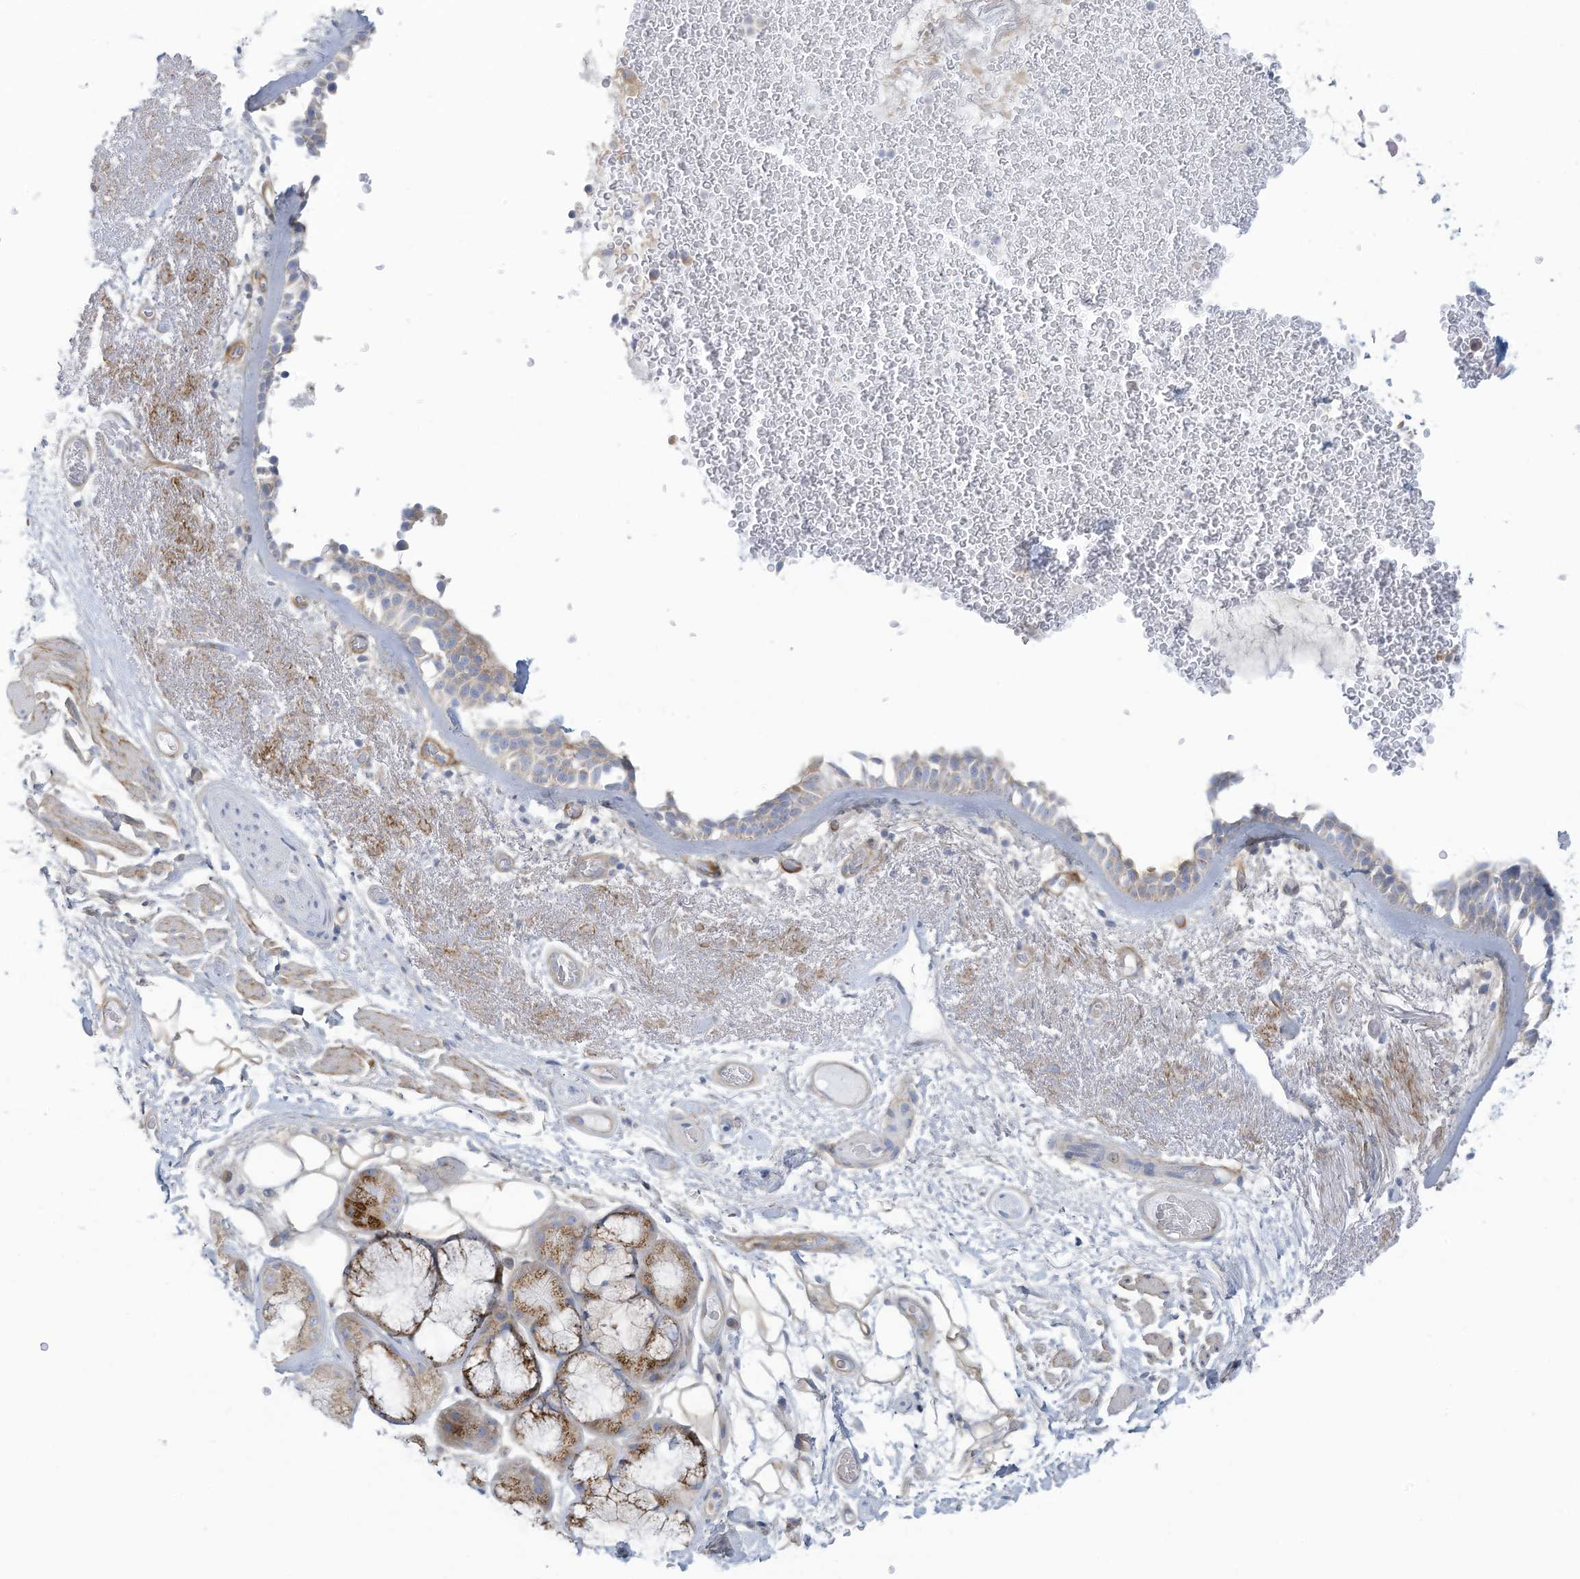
{"staining": {"intensity": "weak", "quantity": "25%-75%", "location": "cytoplasmic/membranous"}, "tissue": "bronchus", "cell_type": "Respiratory epithelial cells", "image_type": "normal", "snomed": [{"axis": "morphology", "description": "Normal tissue, NOS"}, {"axis": "morphology", "description": "Squamous cell carcinoma, NOS"}, {"axis": "topography", "description": "Lymph node"}, {"axis": "topography", "description": "Bronchus"}, {"axis": "topography", "description": "Lung"}], "caption": "Immunohistochemical staining of benign bronchus shows weak cytoplasmic/membranous protein staining in about 25%-75% of respiratory epithelial cells.", "gene": "TRMT2B", "patient": {"sex": "male", "age": 66}}